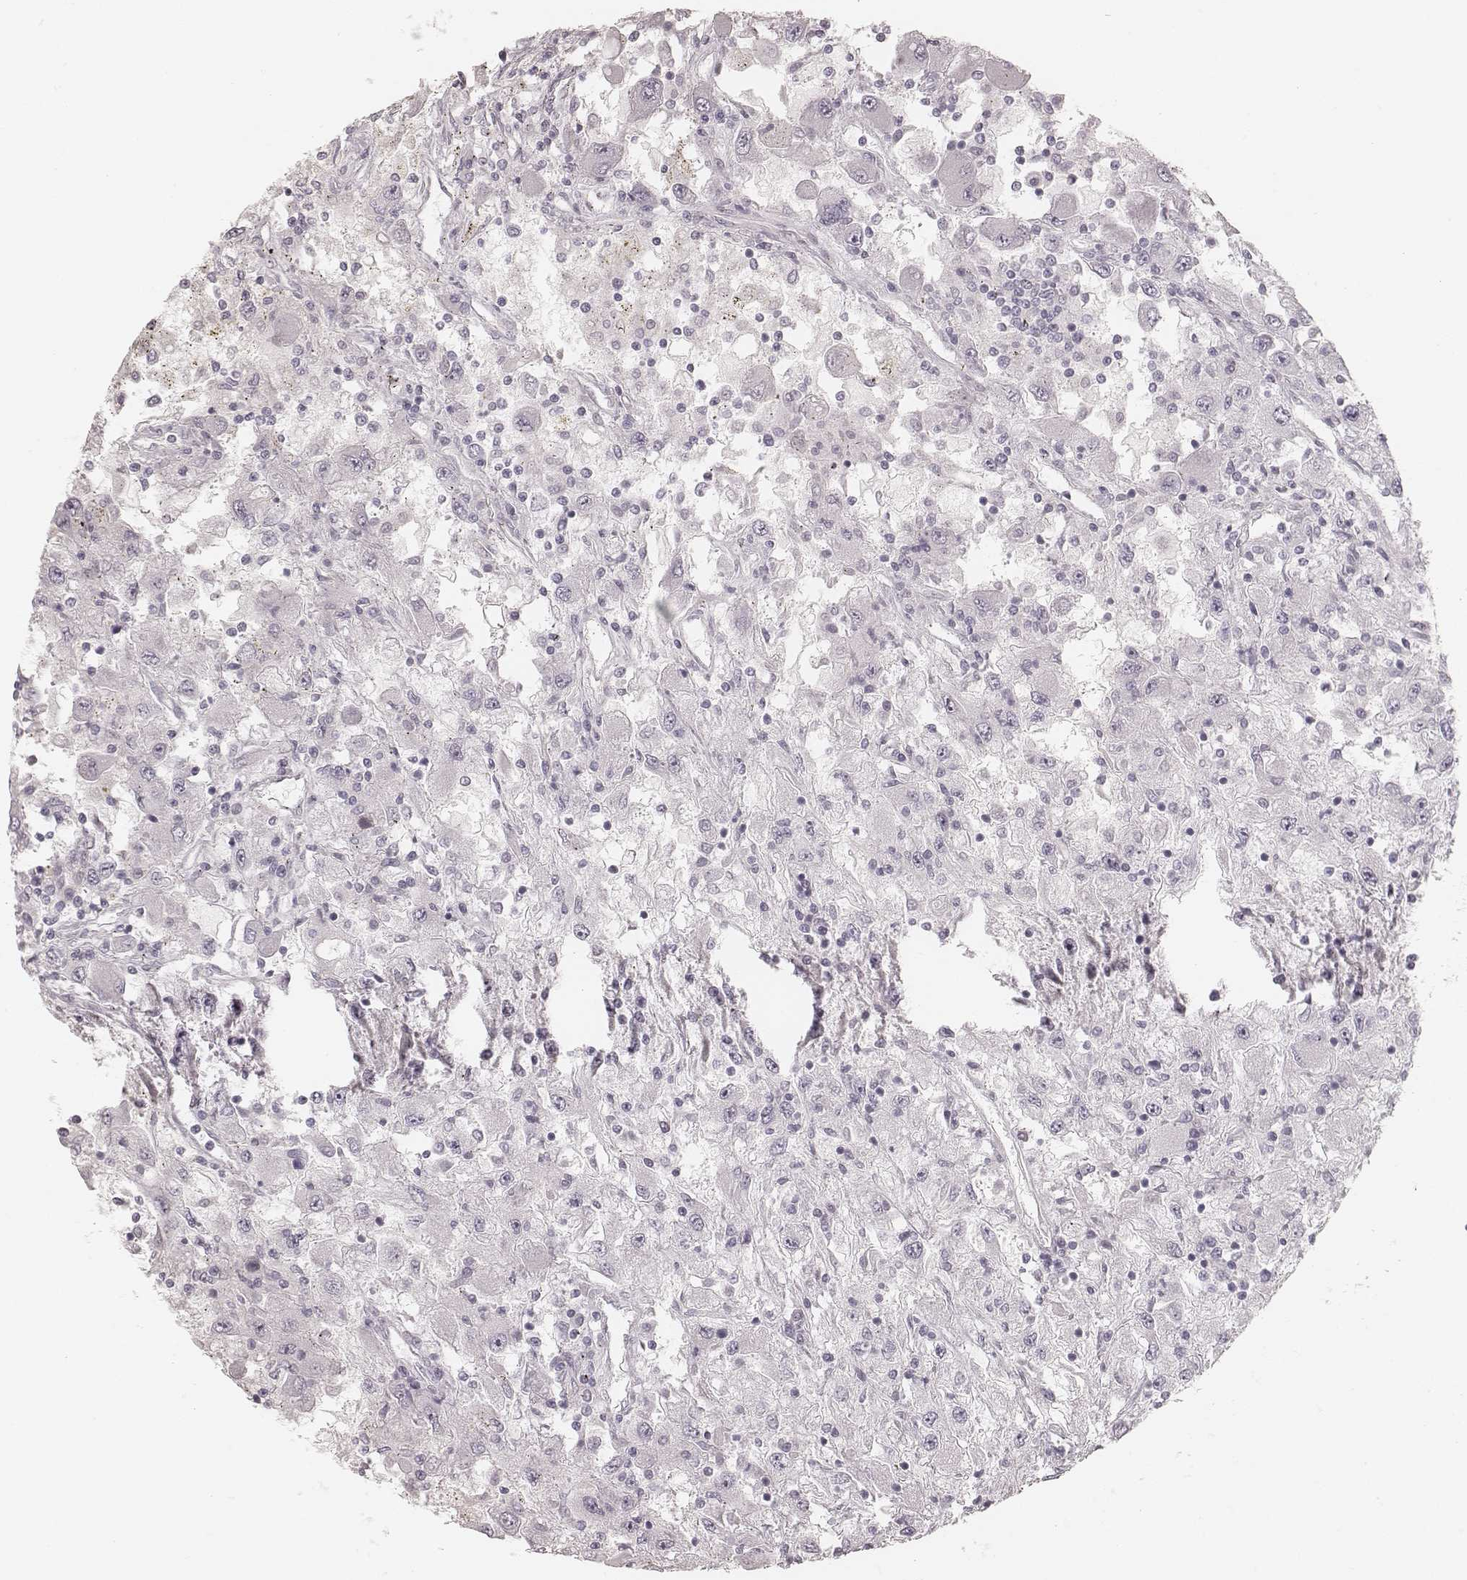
{"staining": {"intensity": "negative", "quantity": "none", "location": "none"}, "tissue": "renal cancer", "cell_type": "Tumor cells", "image_type": "cancer", "snomed": [{"axis": "morphology", "description": "Adenocarcinoma, NOS"}, {"axis": "topography", "description": "Kidney"}], "caption": "DAB immunohistochemical staining of adenocarcinoma (renal) reveals no significant staining in tumor cells.", "gene": "SPATA24", "patient": {"sex": "female", "age": 67}}